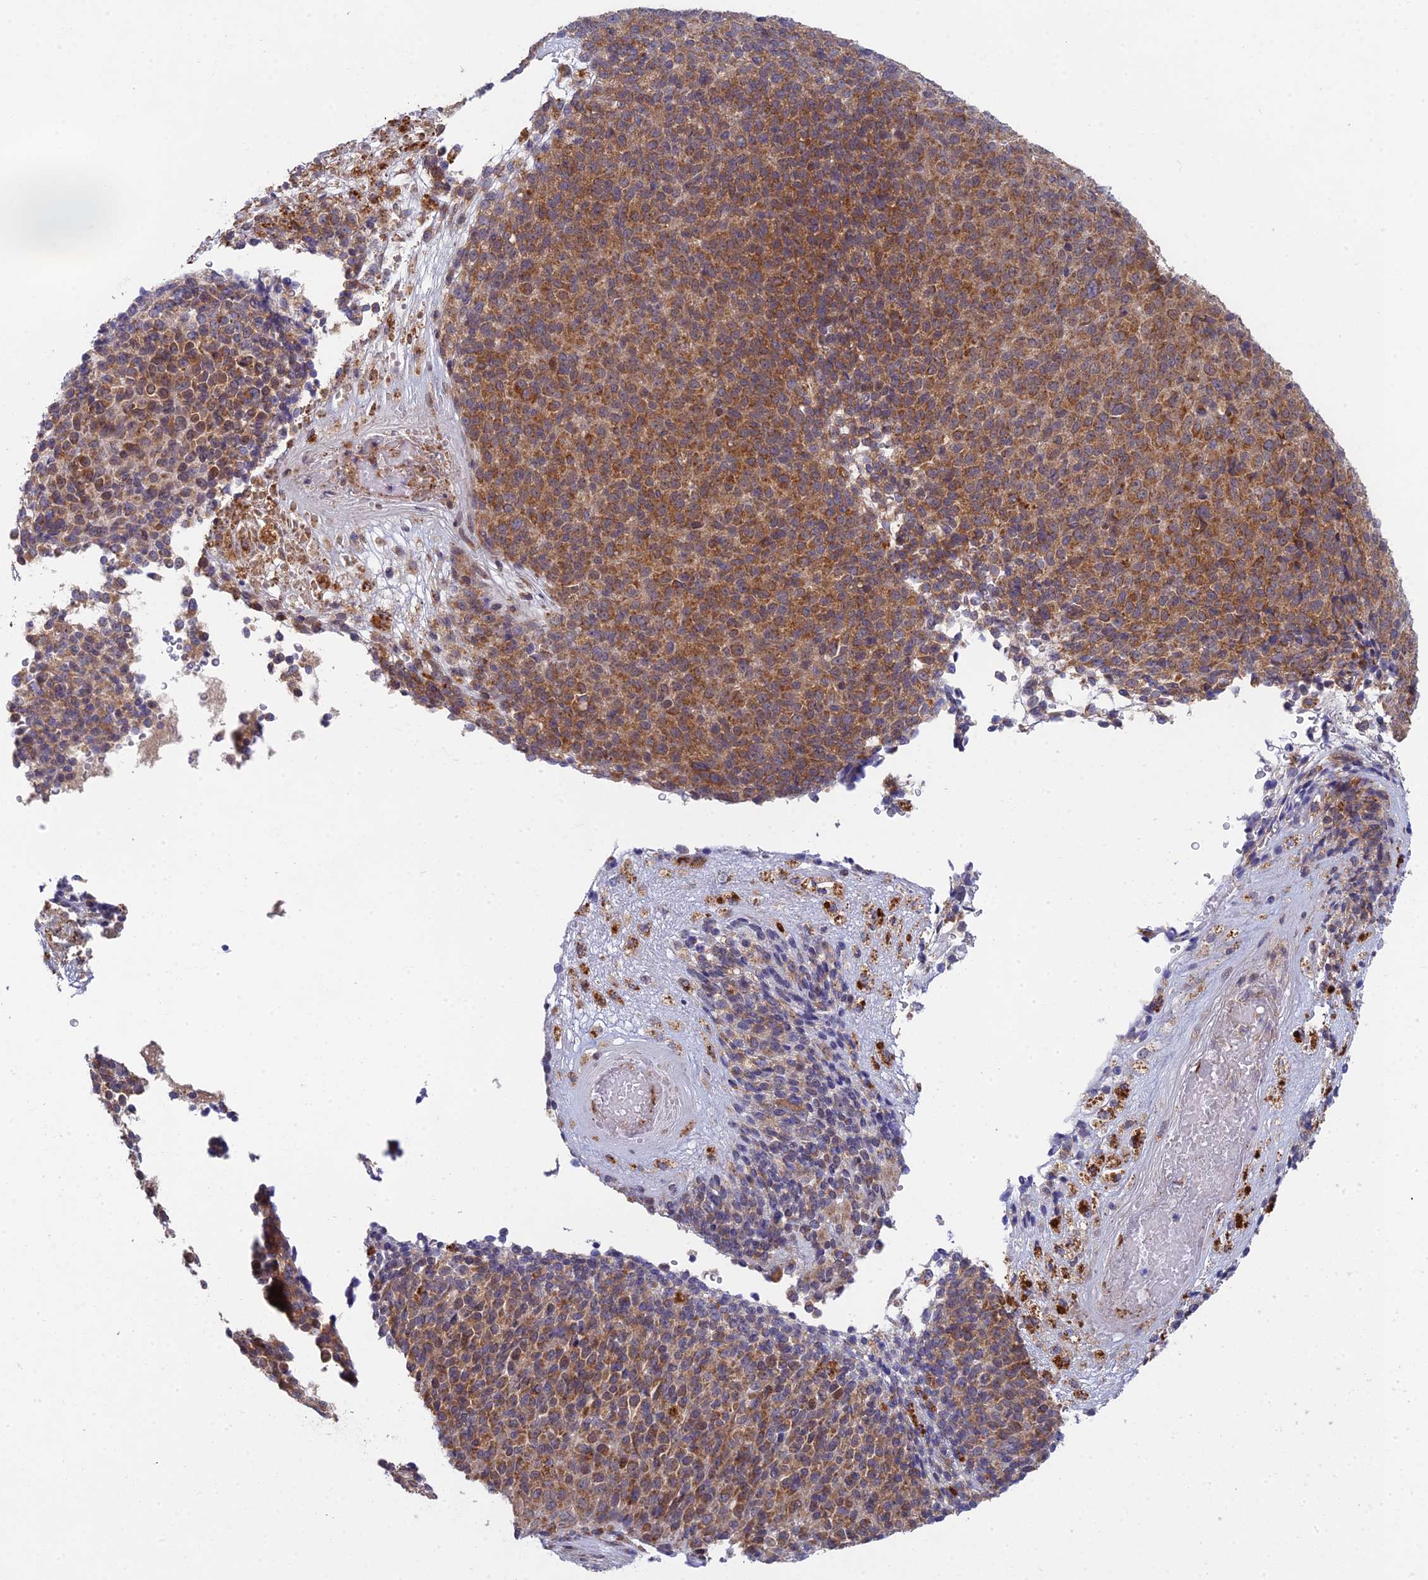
{"staining": {"intensity": "moderate", "quantity": ">75%", "location": "cytoplasmic/membranous"}, "tissue": "melanoma", "cell_type": "Tumor cells", "image_type": "cancer", "snomed": [{"axis": "morphology", "description": "Malignant melanoma, Metastatic site"}, {"axis": "topography", "description": "Brain"}], "caption": "This photomicrograph reveals IHC staining of human melanoma, with medium moderate cytoplasmic/membranous positivity in approximately >75% of tumor cells.", "gene": "INCA1", "patient": {"sex": "female", "age": 56}}